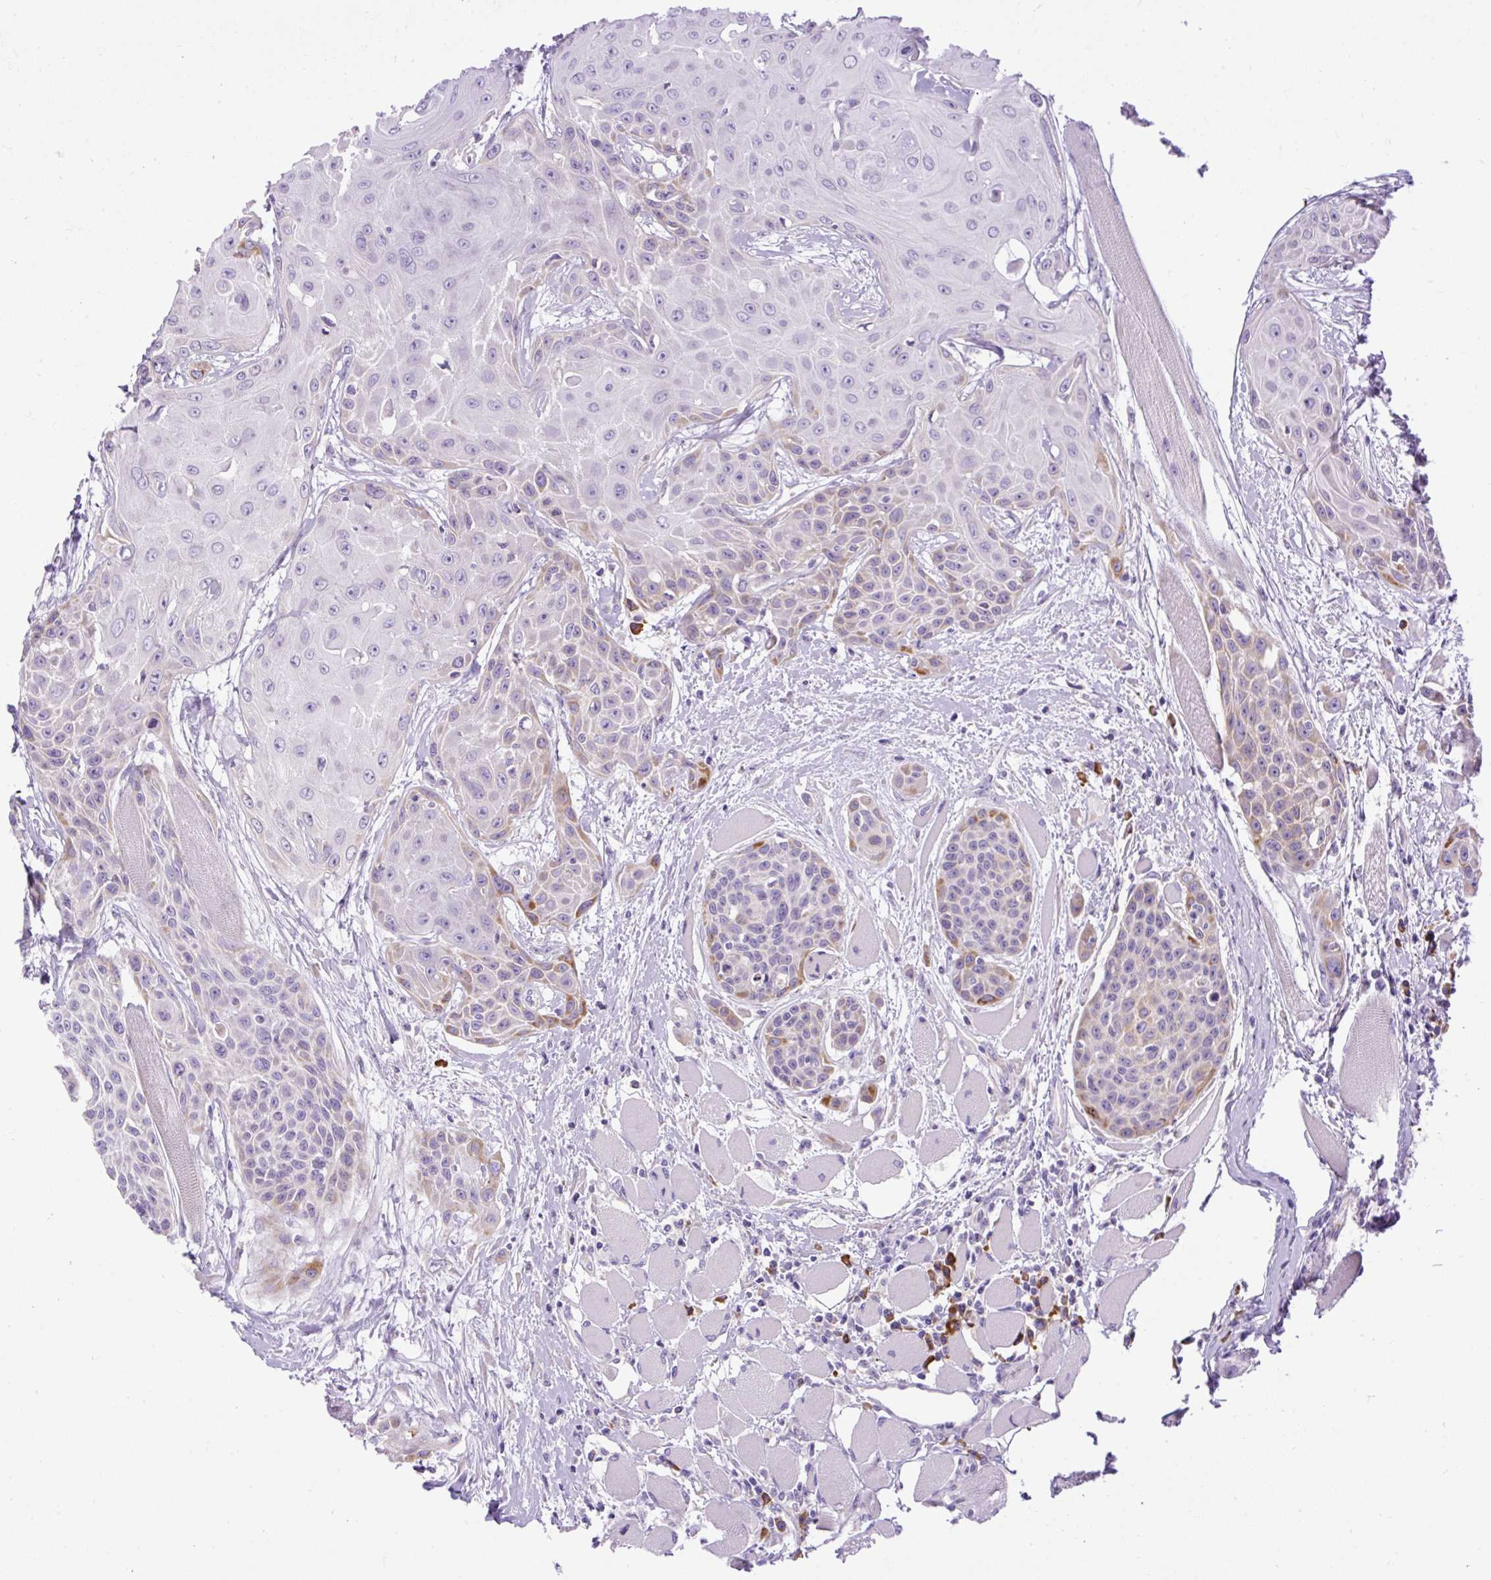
{"staining": {"intensity": "weak", "quantity": "<25%", "location": "cytoplasmic/membranous"}, "tissue": "head and neck cancer", "cell_type": "Tumor cells", "image_type": "cancer", "snomed": [{"axis": "morphology", "description": "Squamous cell carcinoma, NOS"}, {"axis": "topography", "description": "Head-Neck"}], "caption": "DAB immunohistochemical staining of squamous cell carcinoma (head and neck) displays no significant positivity in tumor cells.", "gene": "SYBU", "patient": {"sex": "female", "age": 73}}